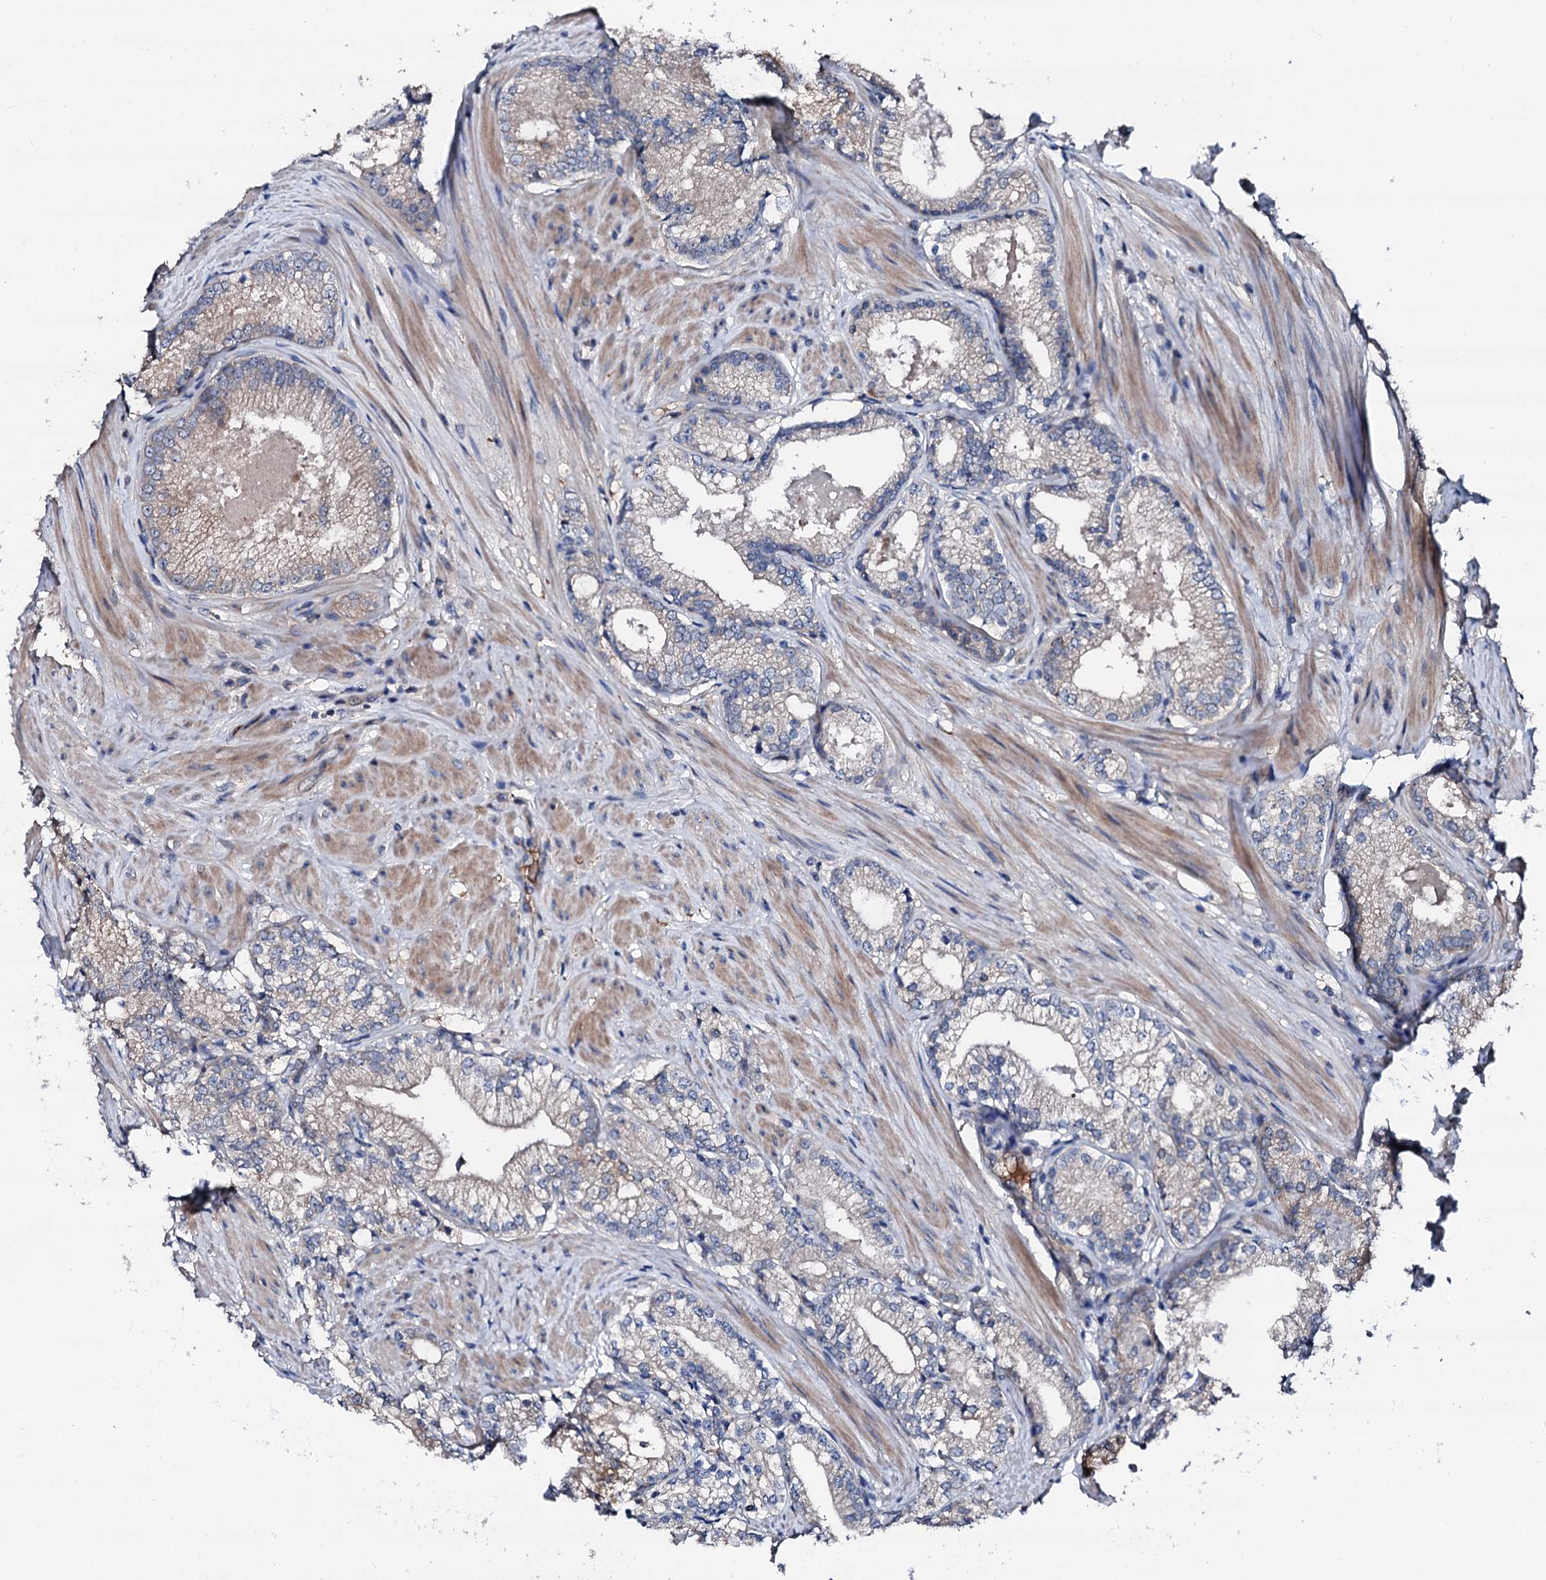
{"staining": {"intensity": "weak", "quantity": "25%-75%", "location": "cytoplasmic/membranous"}, "tissue": "prostate cancer", "cell_type": "Tumor cells", "image_type": "cancer", "snomed": [{"axis": "morphology", "description": "Adenocarcinoma, High grade"}, {"axis": "topography", "description": "Prostate"}], "caption": "About 25%-75% of tumor cells in prostate adenocarcinoma (high-grade) show weak cytoplasmic/membranous protein positivity as visualized by brown immunohistochemical staining.", "gene": "TRAFD1", "patient": {"sex": "male", "age": 66}}